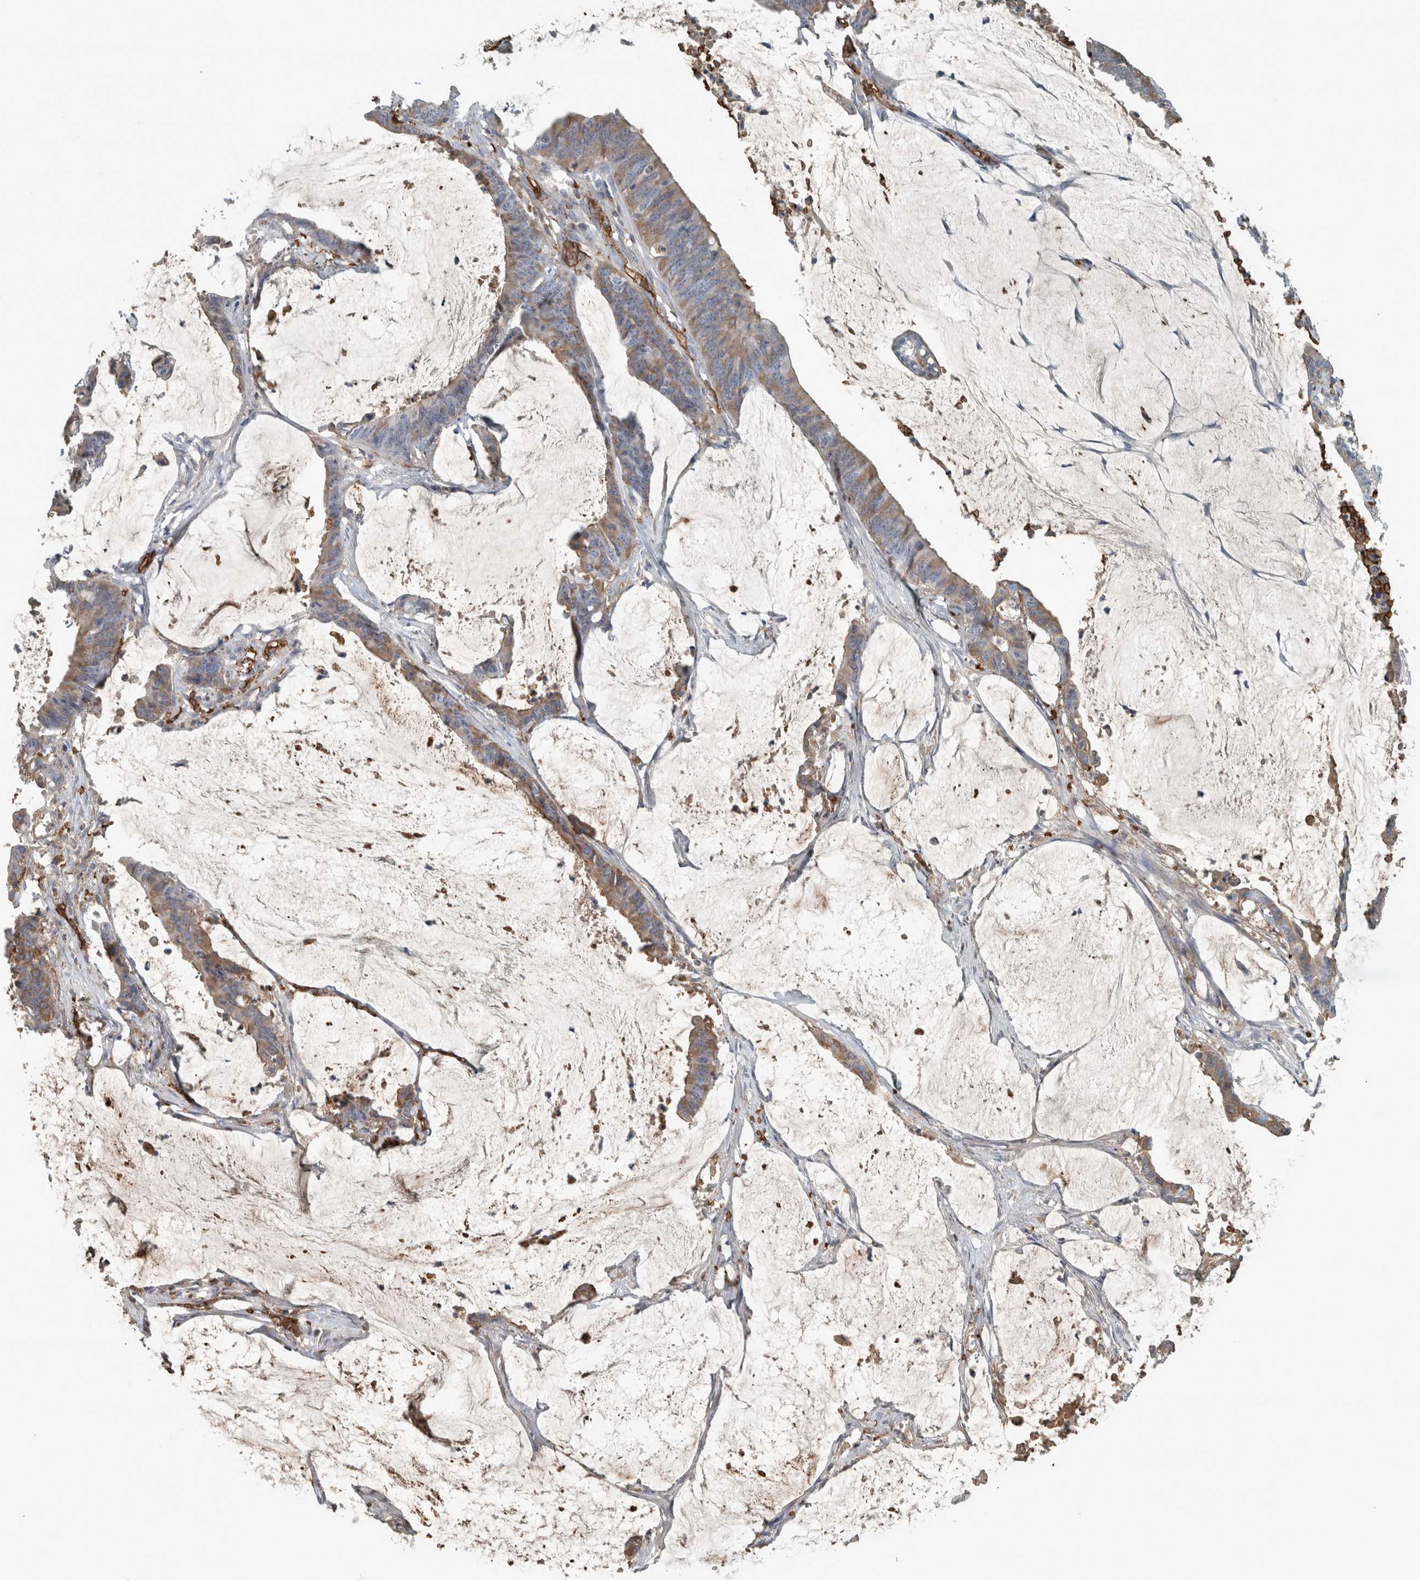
{"staining": {"intensity": "weak", "quantity": ">75%", "location": "cytoplasmic/membranous"}, "tissue": "colorectal cancer", "cell_type": "Tumor cells", "image_type": "cancer", "snomed": [{"axis": "morphology", "description": "Adenocarcinoma, NOS"}, {"axis": "topography", "description": "Rectum"}], "caption": "Immunohistochemistry (IHC) histopathology image of colorectal cancer (adenocarcinoma) stained for a protein (brown), which shows low levels of weak cytoplasmic/membranous expression in about >75% of tumor cells.", "gene": "LBP", "patient": {"sex": "female", "age": 66}}